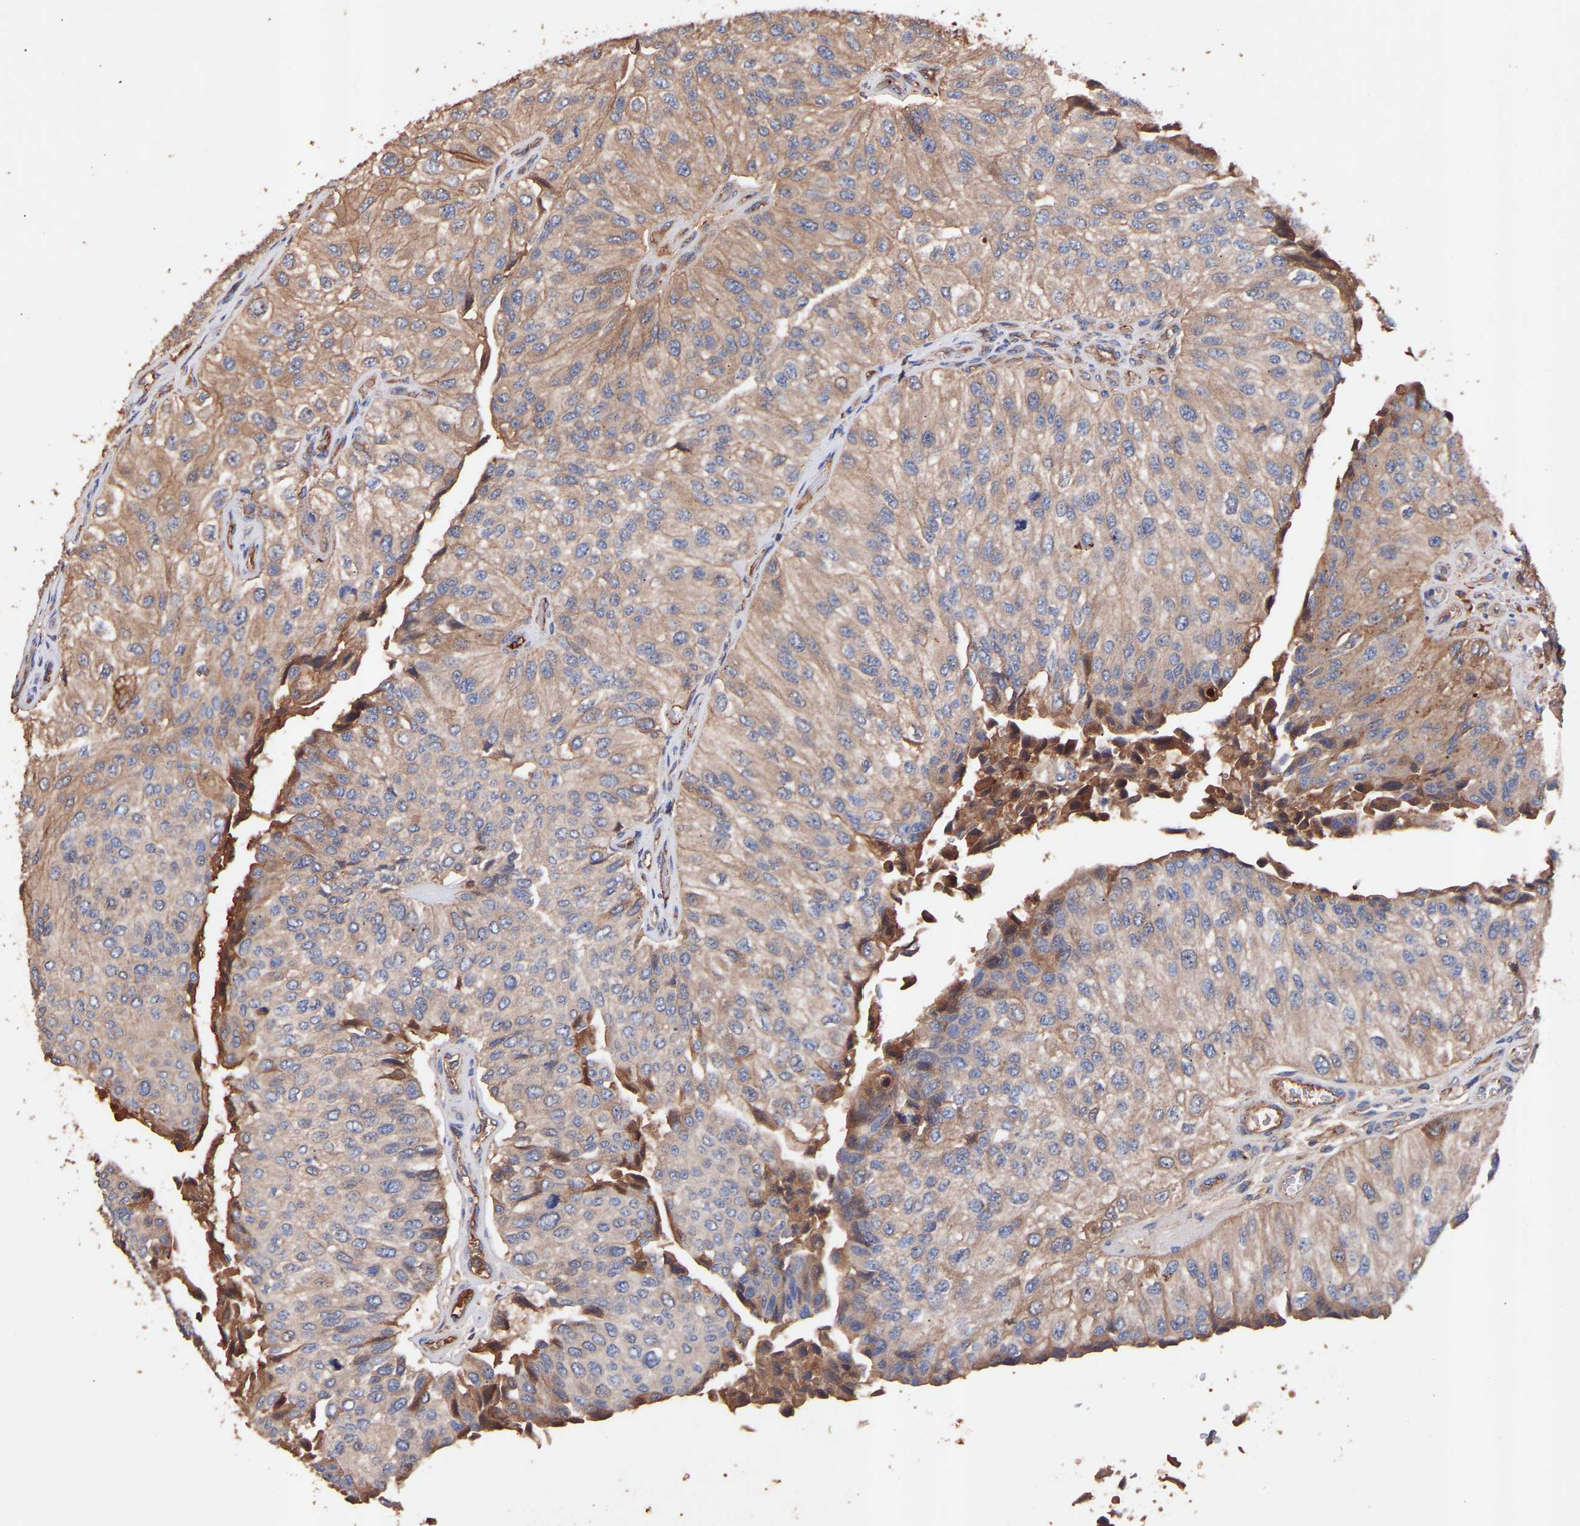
{"staining": {"intensity": "moderate", "quantity": ">75%", "location": "cytoplasmic/membranous"}, "tissue": "urothelial cancer", "cell_type": "Tumor cells", "image_type": "cancer", "snomed": [{"axis": "morphology", "description": "Urothelial carcinoma, High grade"}, {"axis": "topography", "description": "Kidney"}, {"axis": "topography", "description": "Urinary bladder"}], "caption": "Immunohistochemical staining of human urothelial cancer exhibits medium levels of moderate cytoplasmic/membranous protein staining in approximately >75% of tumor cells.", "gene": "TMEM268", "patient": {"sex": "male", "age": 77}}